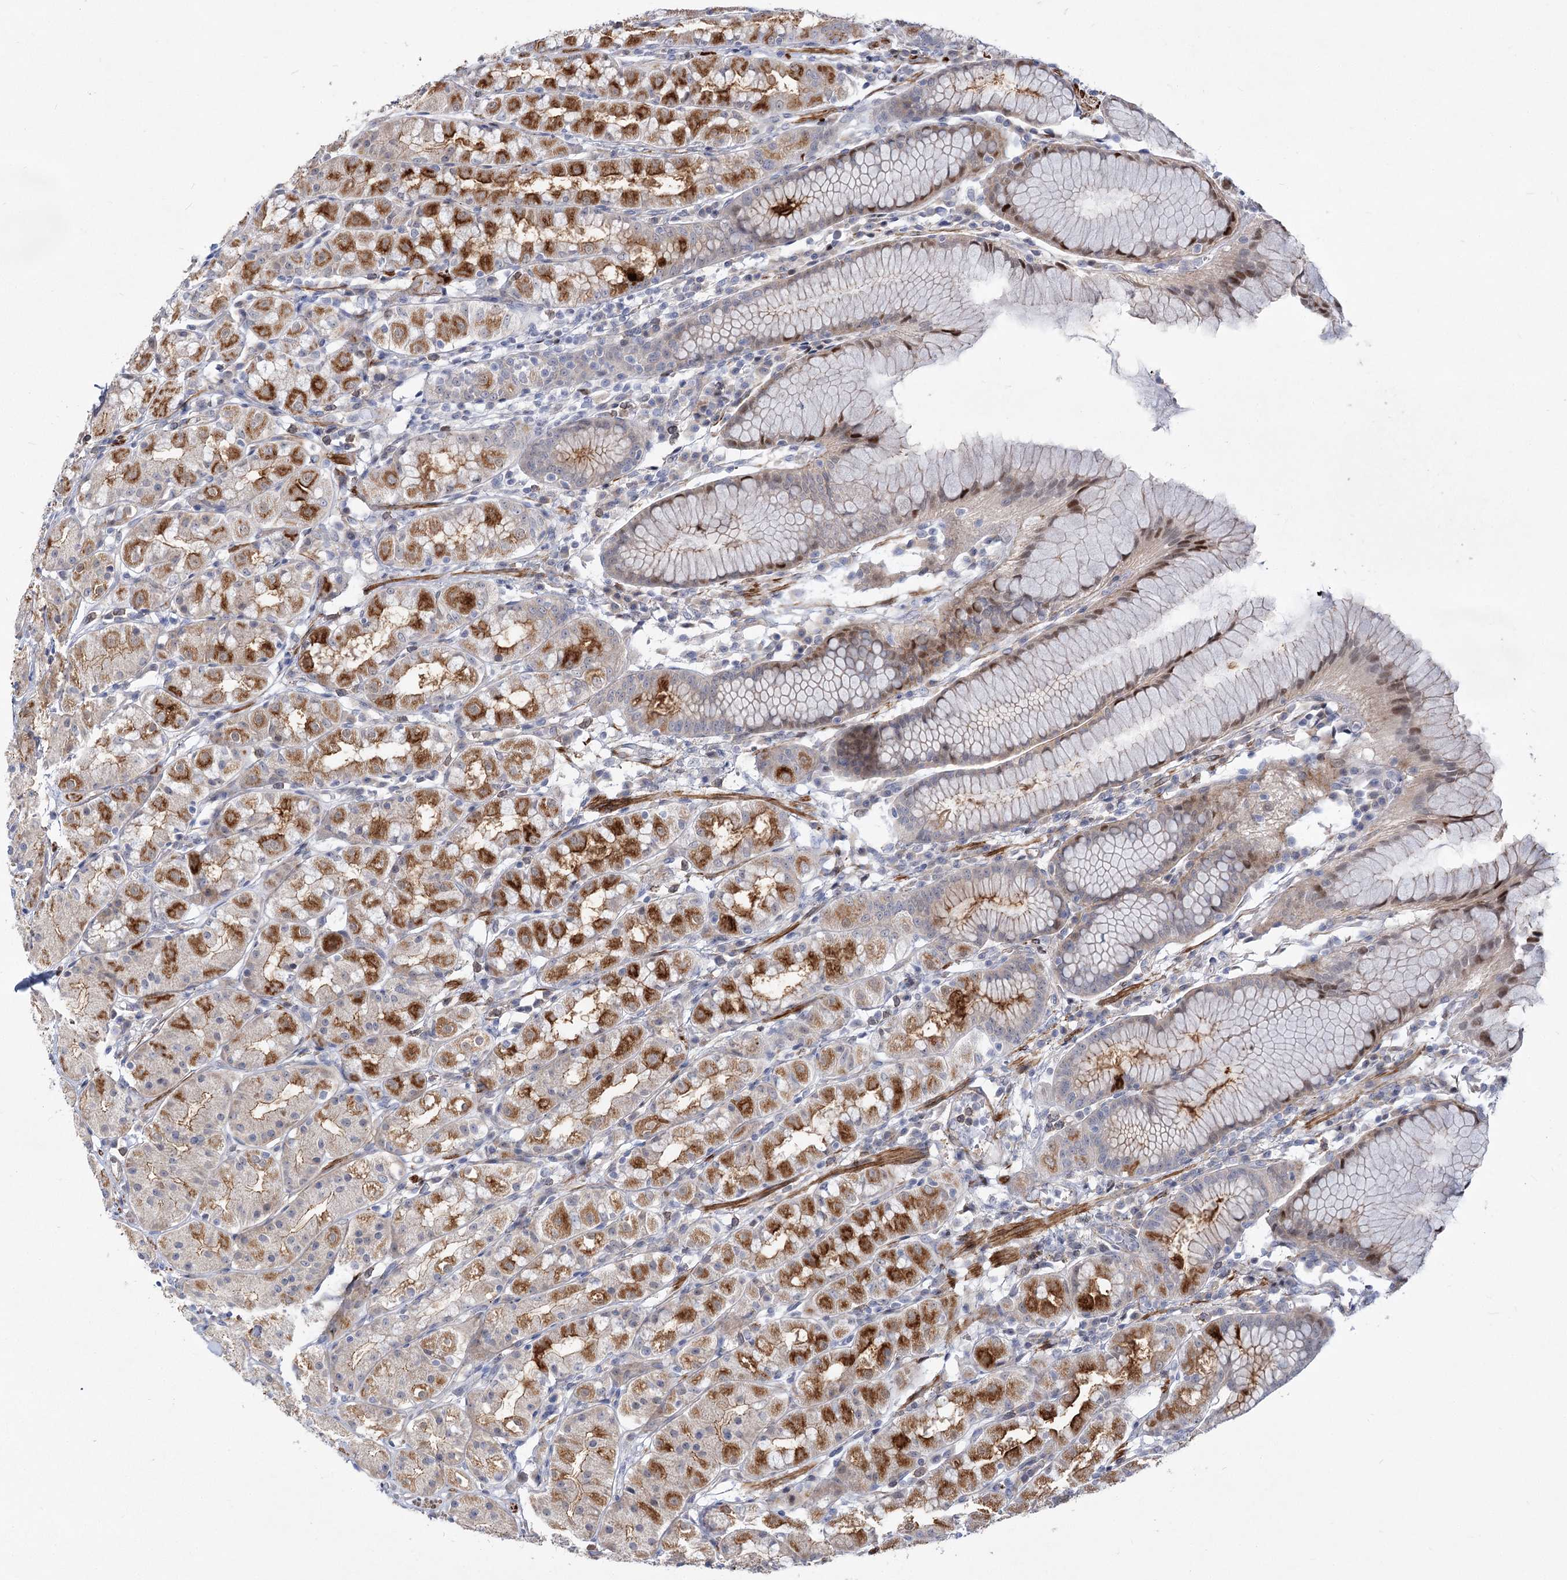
{"staining": {"intensity": "strong", "quantity": "25%-75%", "location": "cytoplasmic/membranous,nuclear"}, "tissue": "stomach", "cell_type": "Glandular cells", "image_type": "normal", "snomed": [{"axis": "morphology", "description": "Normal tissue, NOS"}, {"axis": "topography", "description": "Stomach, lower"}], "caption": "There is high levels of strong cytoplasmic/membranous,nuclear staining in glandular cells of unremarkable stomach, as demonstrated by immunohistochemical staining (brown color).", "gene": "ARSI", "patient": {"sex": "female", "age": 56}}